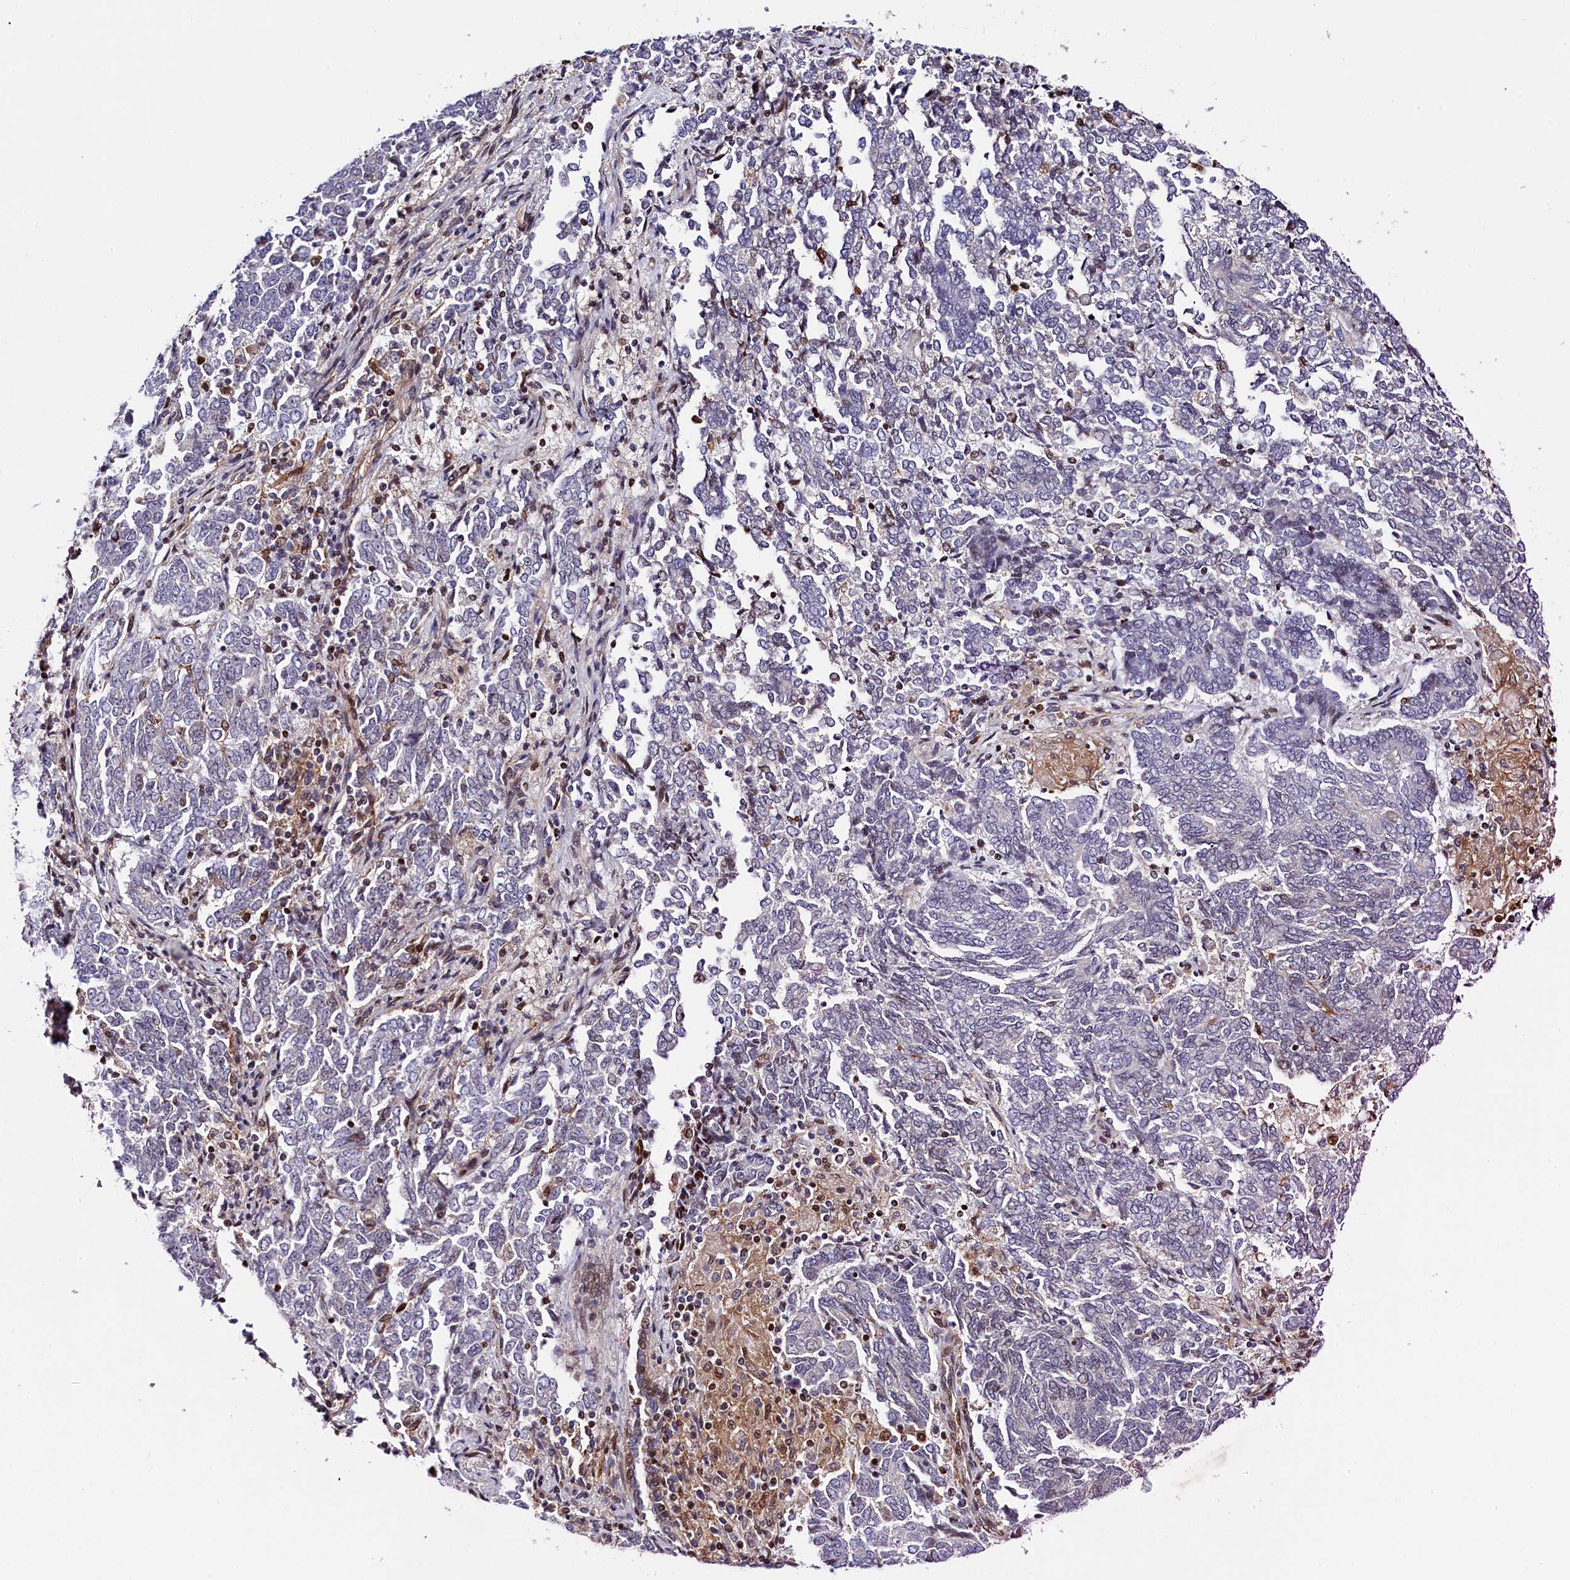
{"staining": {"intensity": "negative", "quantity": "none", "location": "none"}, "tissue": "endometrial cancer", "cell_type": "Tumor cells", "image_type": "cancer", "snomed": [{"axis": "morphology", "description": "Adenocarcinoma, NOS"}, {"axis": "topography", "description": "Endometrium"}], "caption": "Human endometrial cancer (adenocarcinoma) stained for a protein using IHC shows no staining in tumor cells.", "gene": "TGDS", "patient": {"sex": "female", "age": 80}}